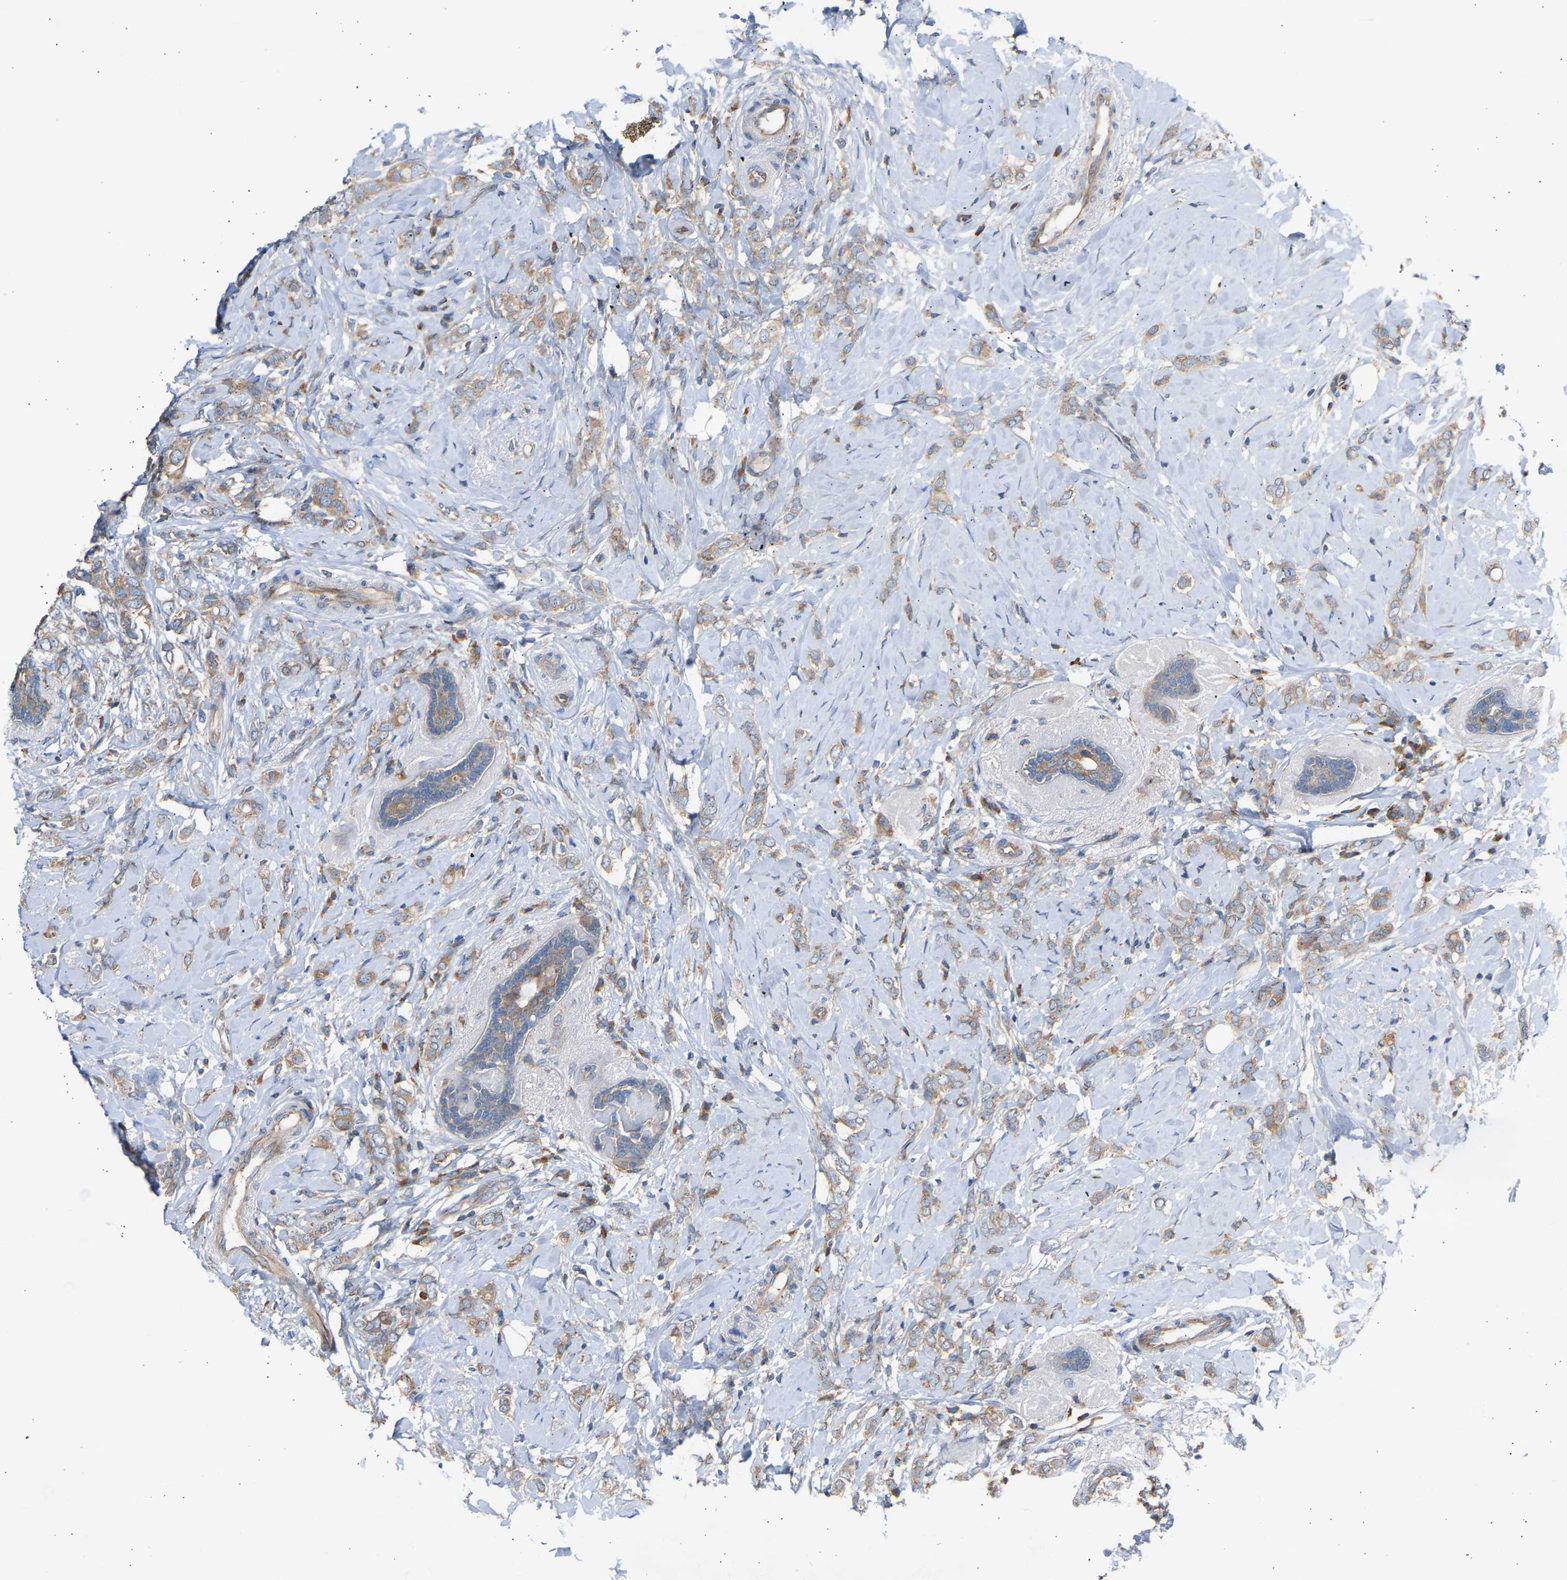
{"staining": {"intensity": "weak", "quantity": ">75%", "location": "cytoplasmic/membranous"}, "tissue": "breast cancer", "cell_type": "Tumor cells", "image_type": "cancer", "snomed": [{"axis": "morphology", "description": "Normal tissue, NOS"}, {"axis": "morphology", "description": "Lobular carcinoma"}, {"axis": "topography", "description": "Breast"}], "caption": "Immunohistochemistry (DAB) staining of human breast lobular carcinoma reveals weak cytoplasmic/membranous protein positivity in approximately >75% of tumor cells.", "gene": "GCN1", "patient": {"sex": "female", "age": 47}}